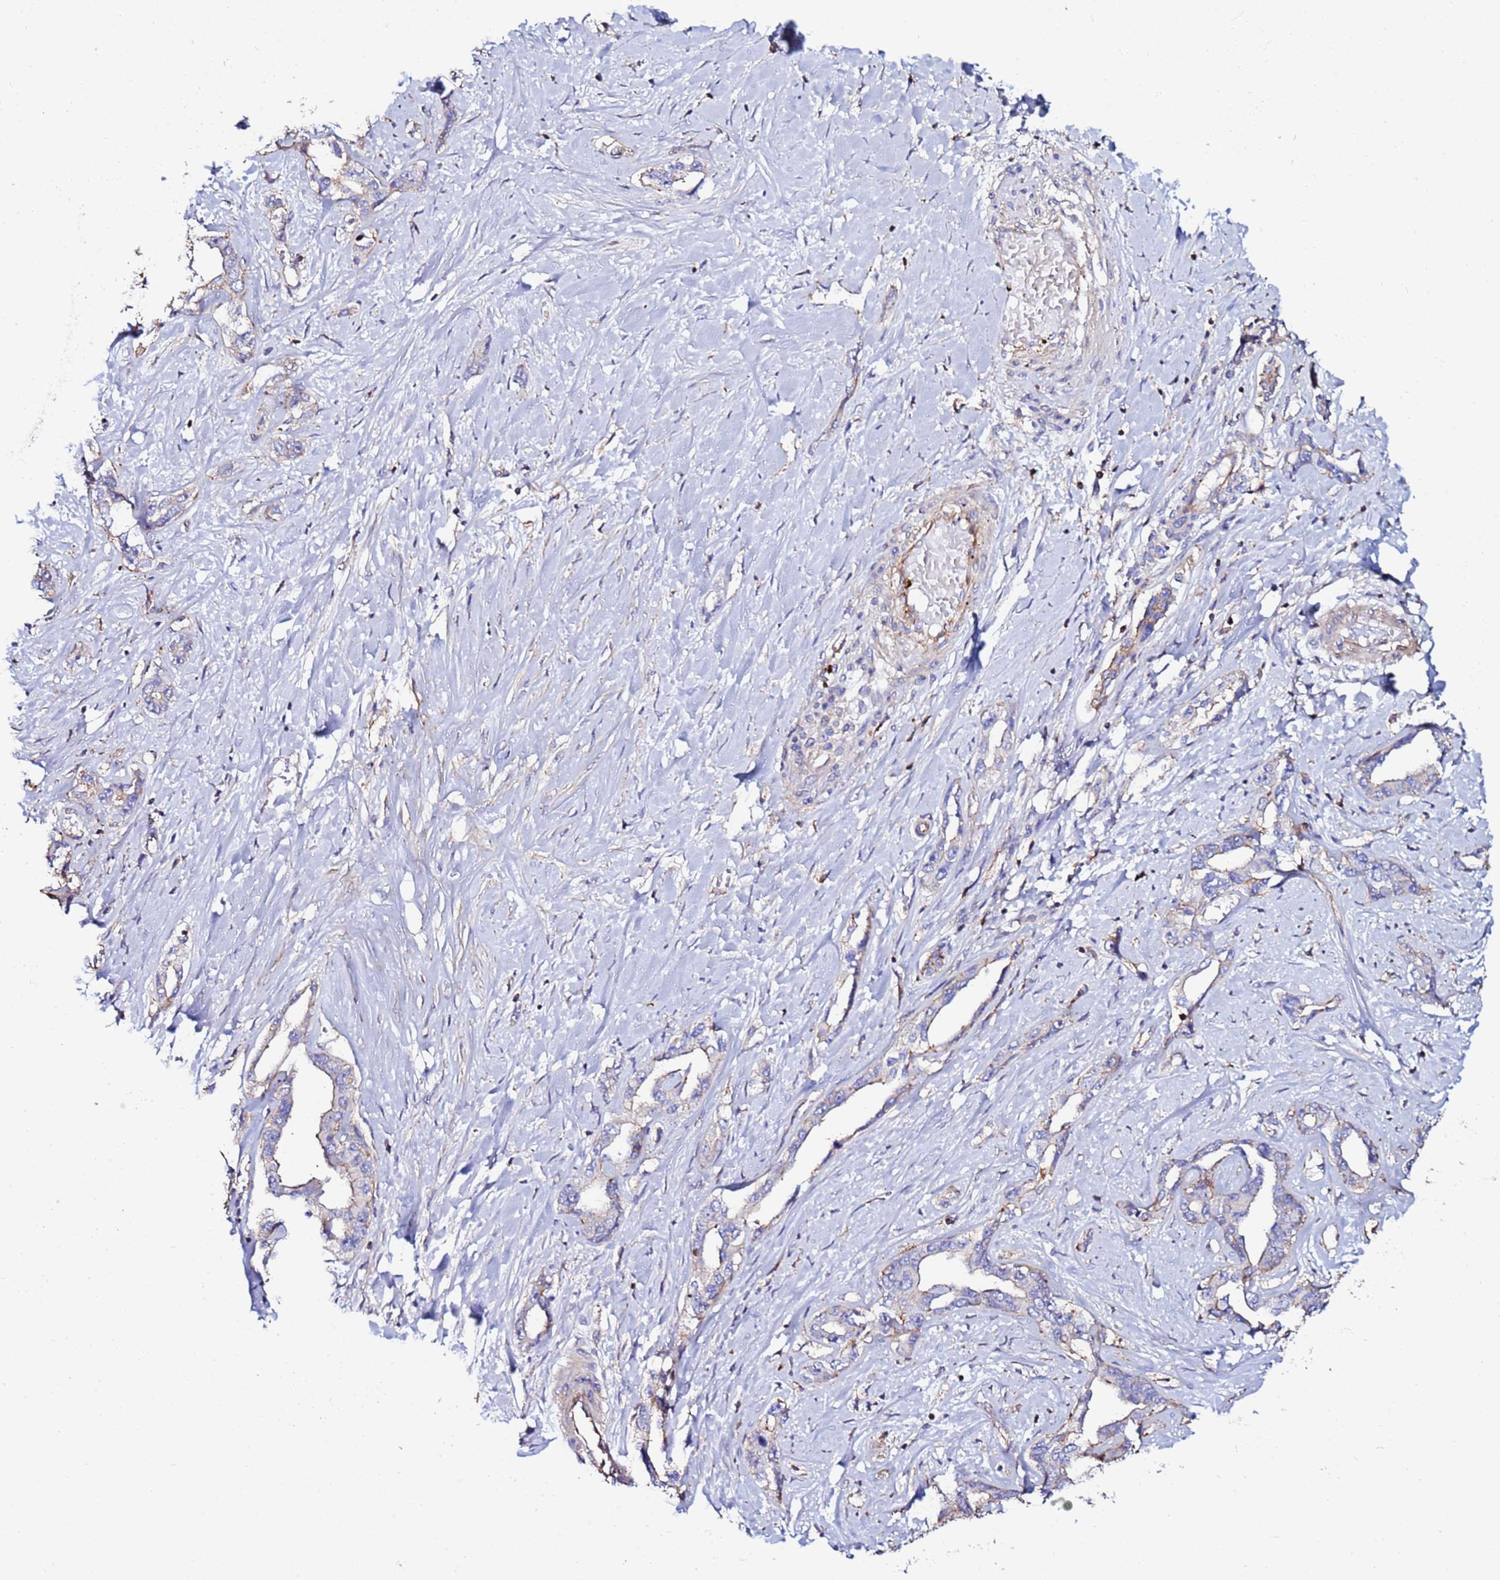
{"staining": {"intensity": "negative", "quantity": "none", "location": "none"}, "tissue": "liver cancer", "cell_type": "Tumor cells", "image_type": "cancer", "snomed": [{"axis": "morphology", "description": "Cholangiocarcinoma"}, {"axis": "topography", "description": "Liver"}], "caption": "IHC histopathology image of neoplastic tissue: liver cancer (cholangiocarcinoma) stained with DAB demonstrates no significant protein positivity in tumor cells.", "gene": "POTEE", "patient": {"sex": "male", "age": 59}}